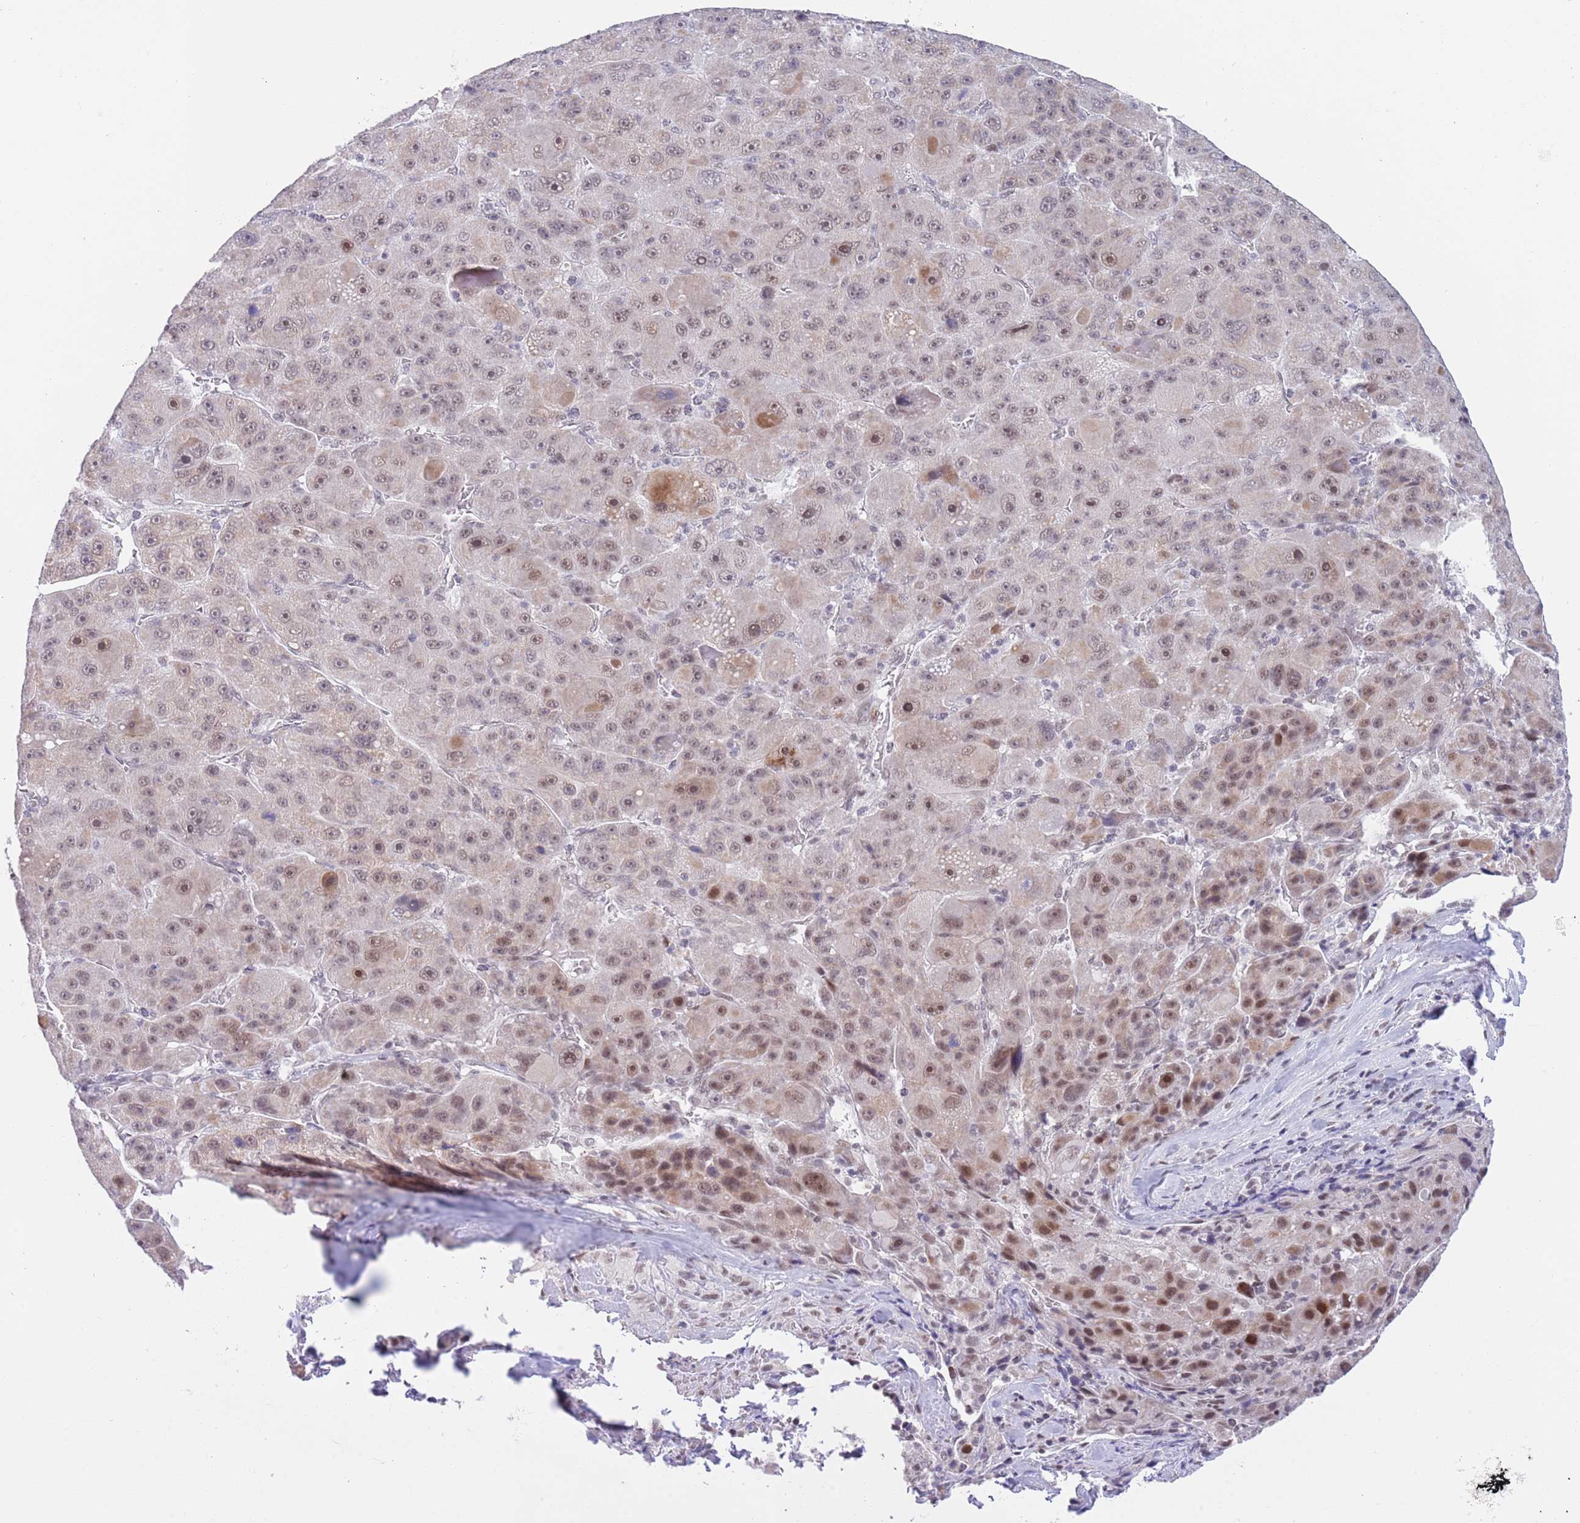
{"staining": {"intensity": "moderate", "quantity": "<25%", "location": "cytoplasmic/membranous,nuclear"}, "tissue": "liver cancer", "cell_type": "Tumor cells", "image_type": "cancer", "snomed": [{"axis": "morphology", "description": "Carcinoma, Hepatocellular, NOS"}, {"axis": "topography", "description": "Liver"}], "caption": "Immunohistochemistry (IHC) of human liver hepatocellular carcinoma reveals low levels of moderate cytoplasmic/membranous and nuclear expression in approximately <25% of tumor cells.", "gene": "RFX1", "patient": {"sex": "male", "age": 76}}